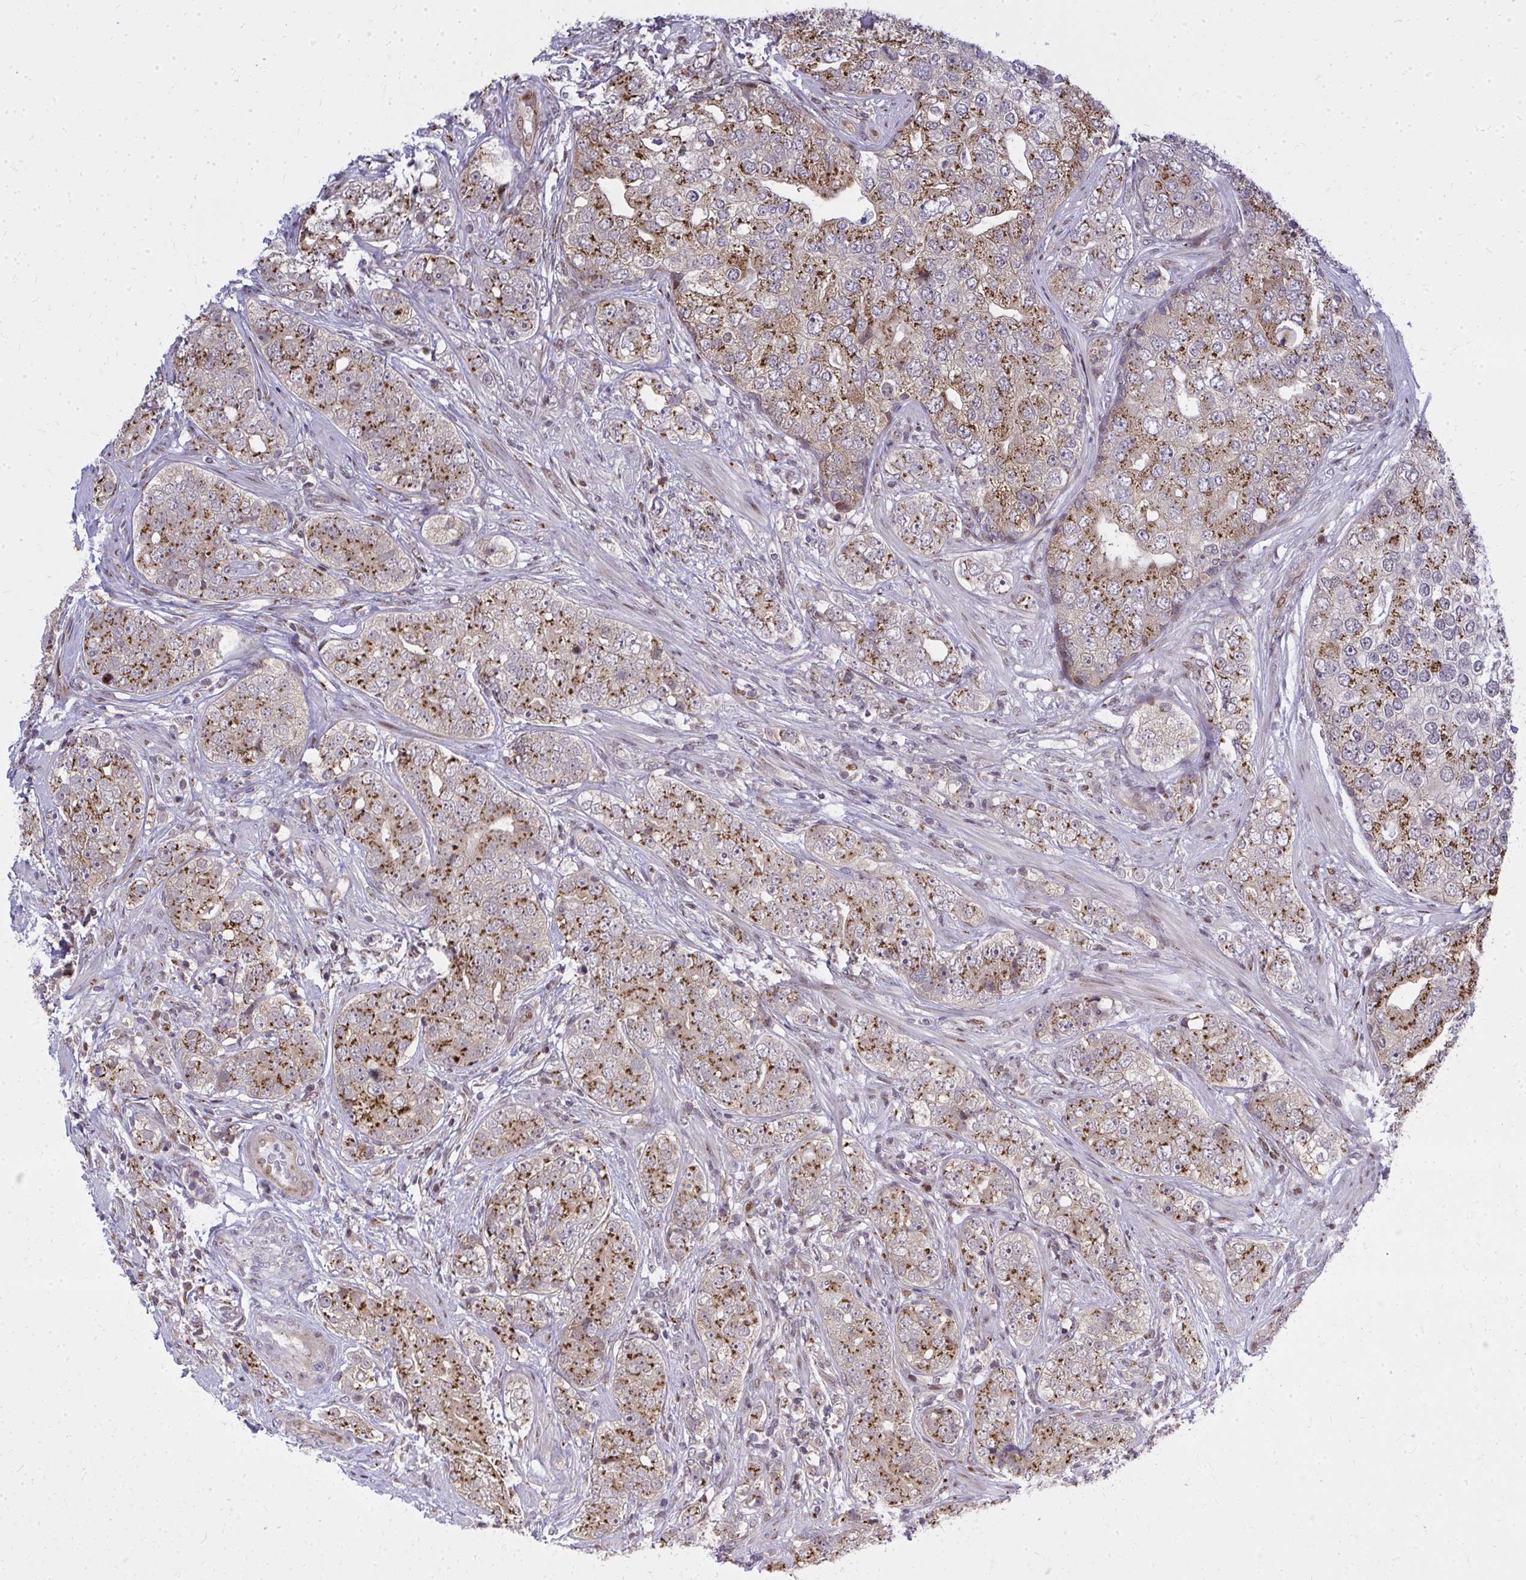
{"staining": {"intensity": "strong", "quantity": "25%-75%", "location": "cytoplasmic/membranous"}, "tissue": "prostate cancer", "cell_type": "Tumor cells", "image_type": "cancer", "snomed": [{"axis": "morphology", "description": "Adenocarcinoma, High grade"}, {"axis": "topography", "description": "Prostate"}], "caption": "DAB immunohistochemical staining of prostate cancer shows strong cytoplasmic/membranous protein positivity in approximately 25%-75% of tumor cells.", "gene": "PIGY", "patient": {"sex": "male", "age": 60}}